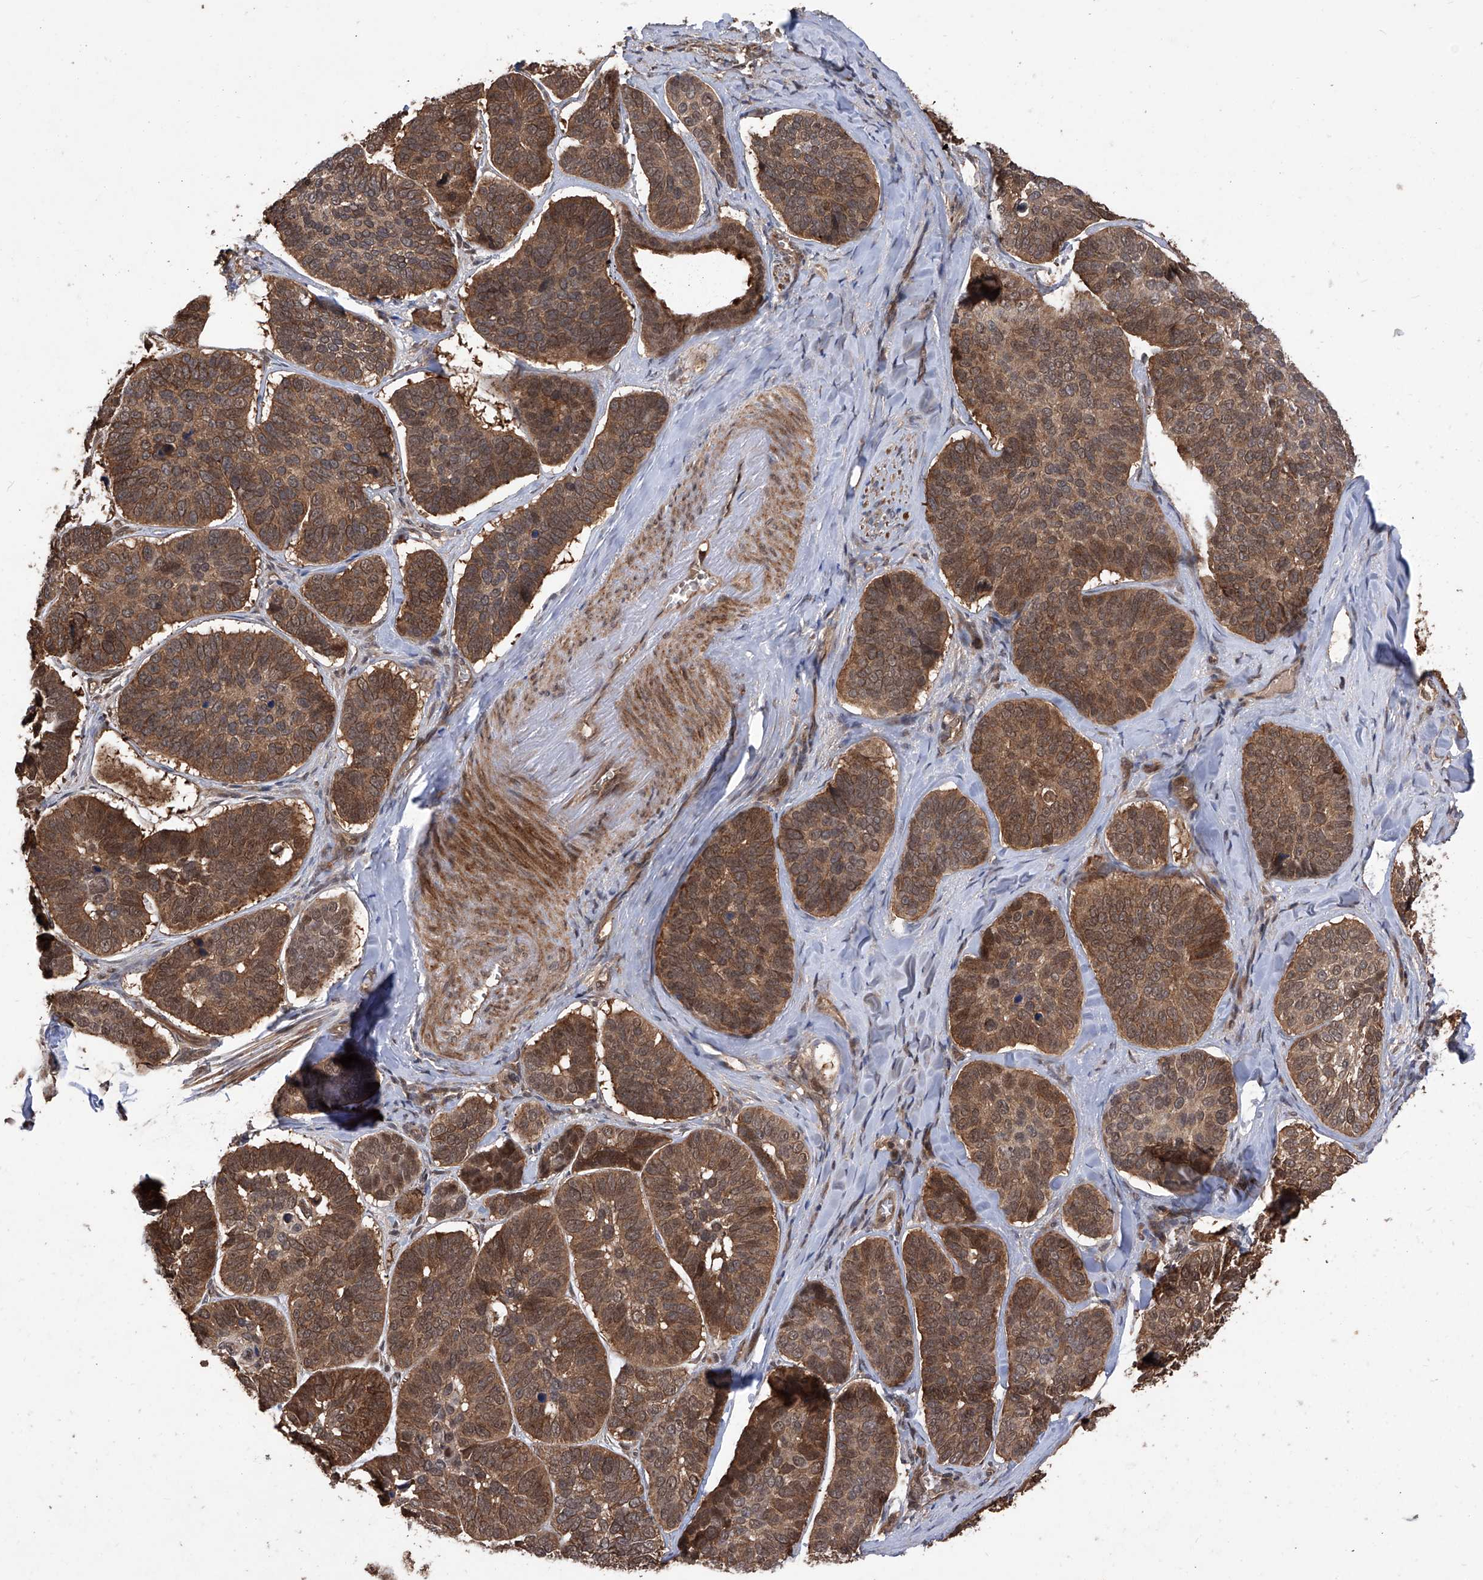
{"staining": {"intensity": "moderate", "quantity": ">75%", "location": "cytoplasmic/membranous"}, "tissue": "skin cancer", "cell_type": "Tumor cells", "image_type": "cancer", "snomed": [{"axis": "morphology", "description": "Basal cell carcinoma"}, {"axis": "topography", "description": "Skin"}], "caption": "Moderate cytoplasmic/membranous protein staining is present in approximately >75% of tumor cells in skin cancer.", "gene": "LYSMD4", "patient": {"sex": "male", "age": 62}}